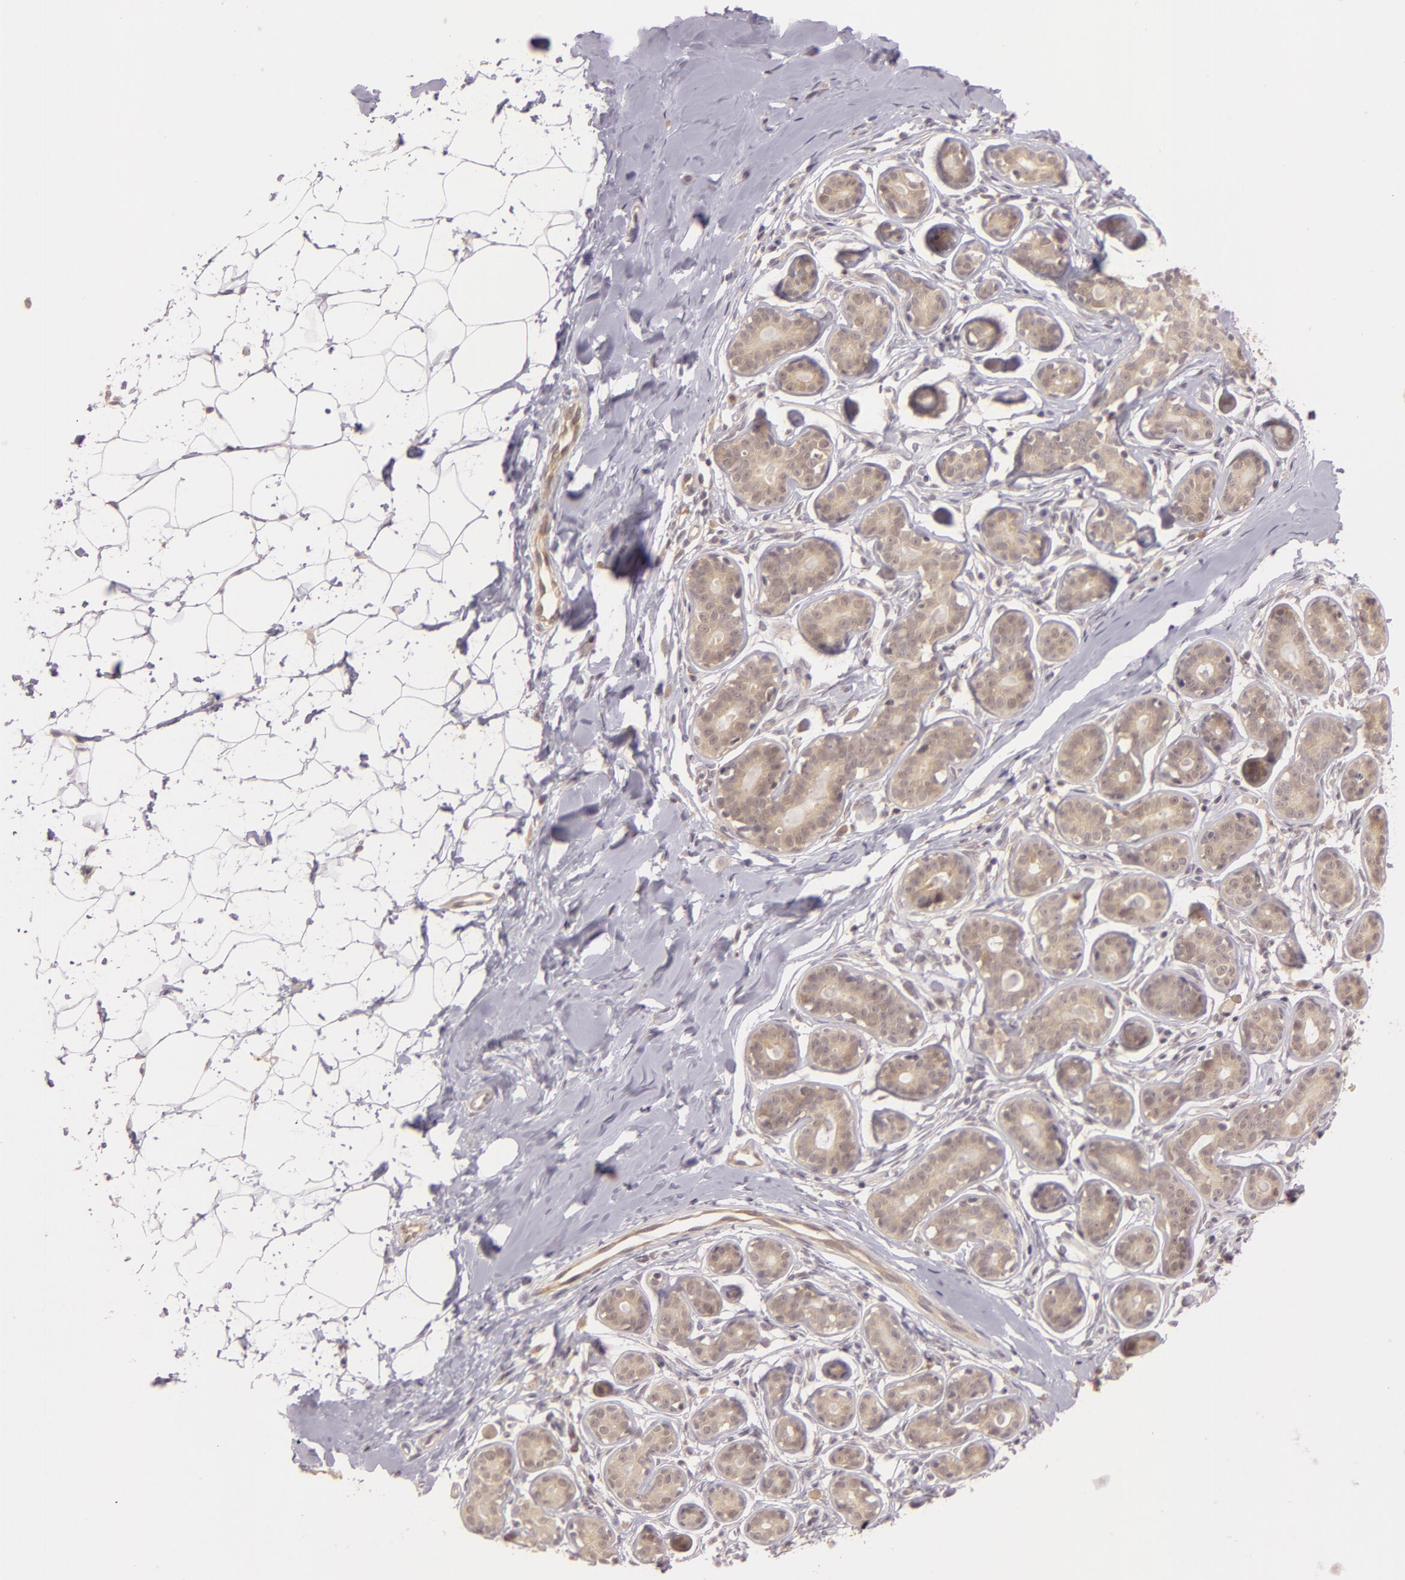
{"staining": {"intensity": "negative", "quantity": "none", "location": "none"}, "tissue": "breast", "cell_type": "Adipocytes", "image_type": "normal", "snomed": [{"axis": "morphology", "description": "Normal tissue, NOS"}, {"axis": "topography", "description": "Breast"}], "caption": "IHC image of benign human breast stained for a protein (brown), which exhibits no staining in adipocytes.", "gene": "PPP1R3F", "patient": {"sex": "female", "age": 22}}